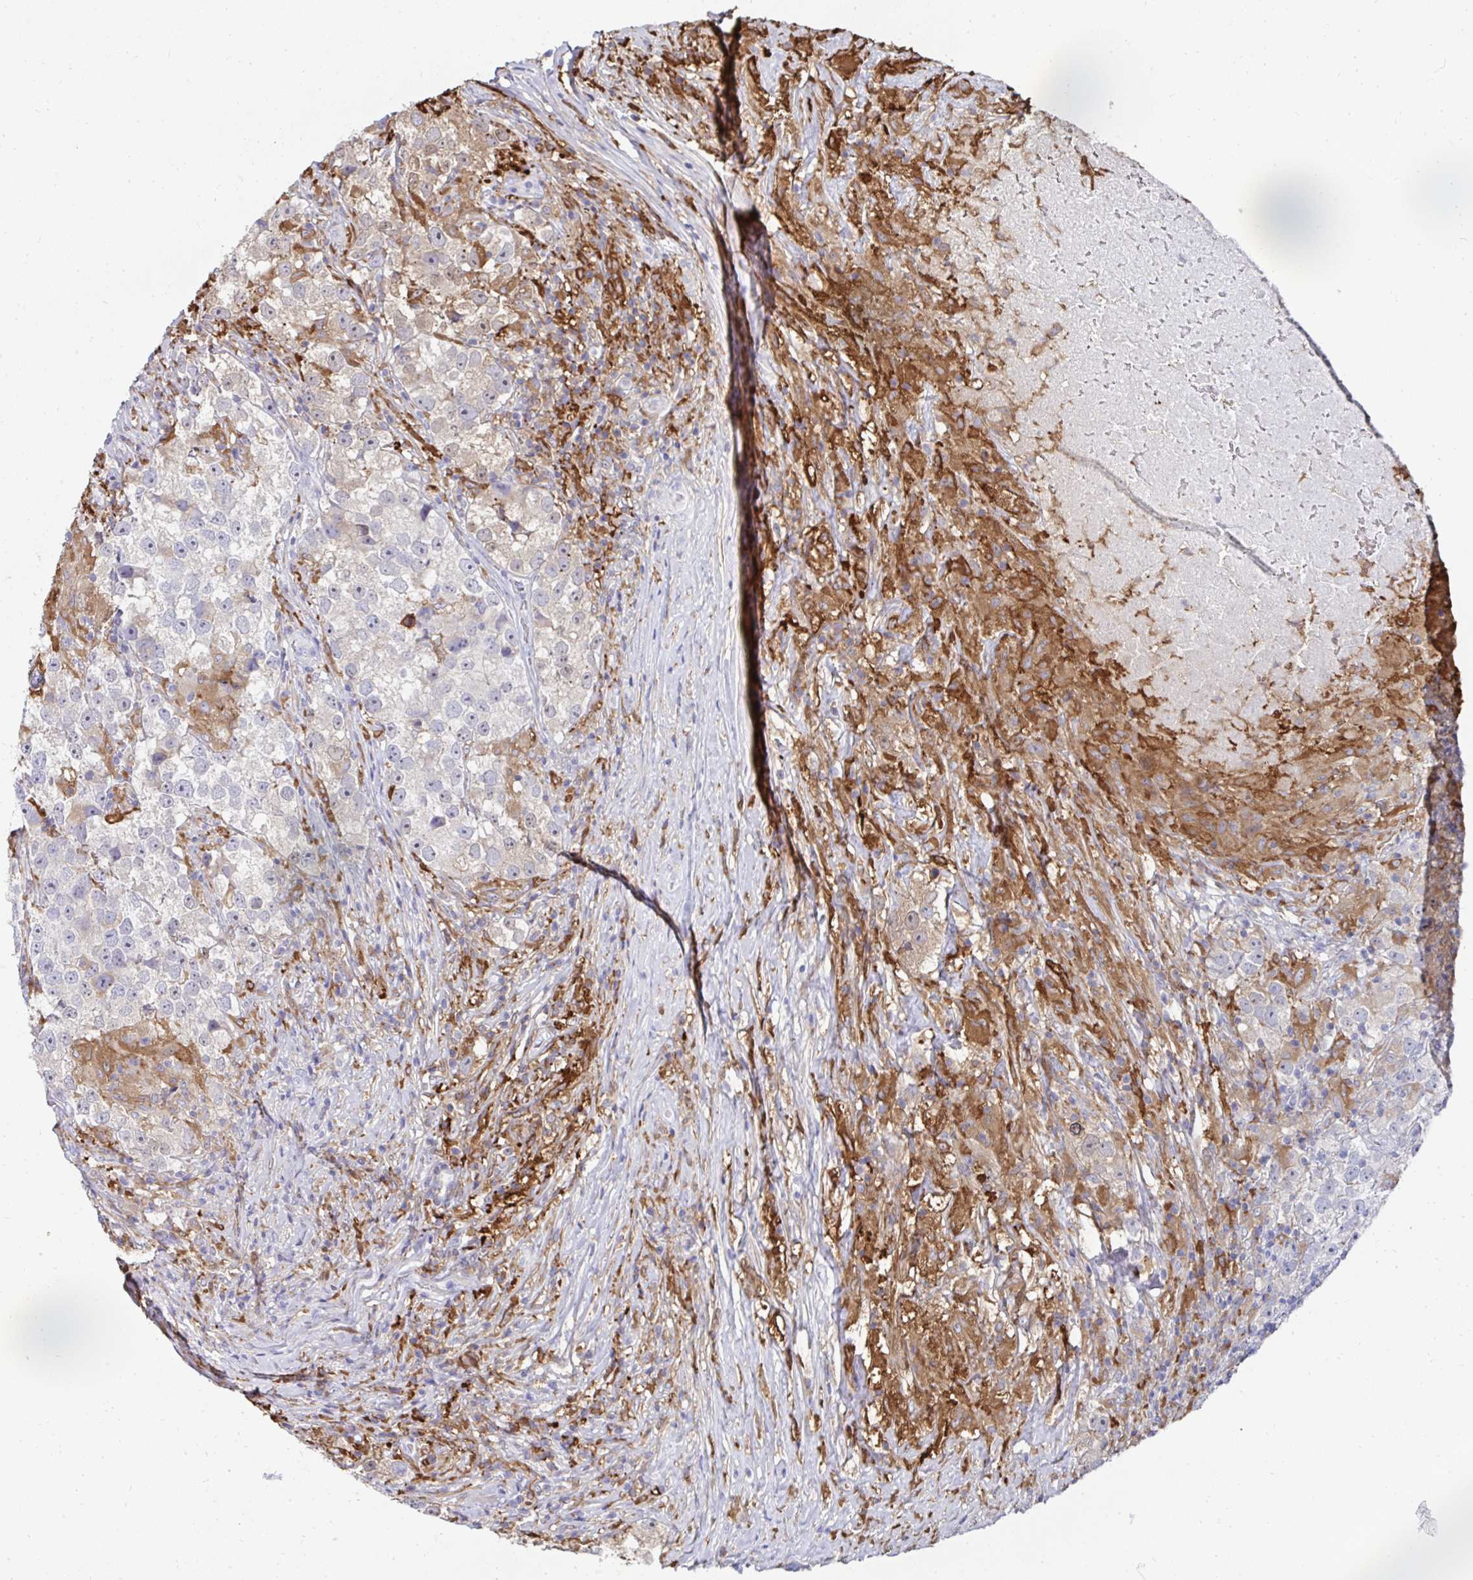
{"staining": {"intensity": "negative", "quantity": "none", "location": "none"}, "tissue": "testis cancer", "cell_type": "Tumor cells", "image_type": "cancer", "snomed": [{"axis": "morphology", "description": "Seminoma, NOS"}, {"axis": "topography", "description": "Testis"}], "caption": "Immunohistochemical staining of testis cancer (seminoma) displays no significant expression in tumor cells.", "gene": "FBXL13", "patient": {"sex": "male", "age": 46}}